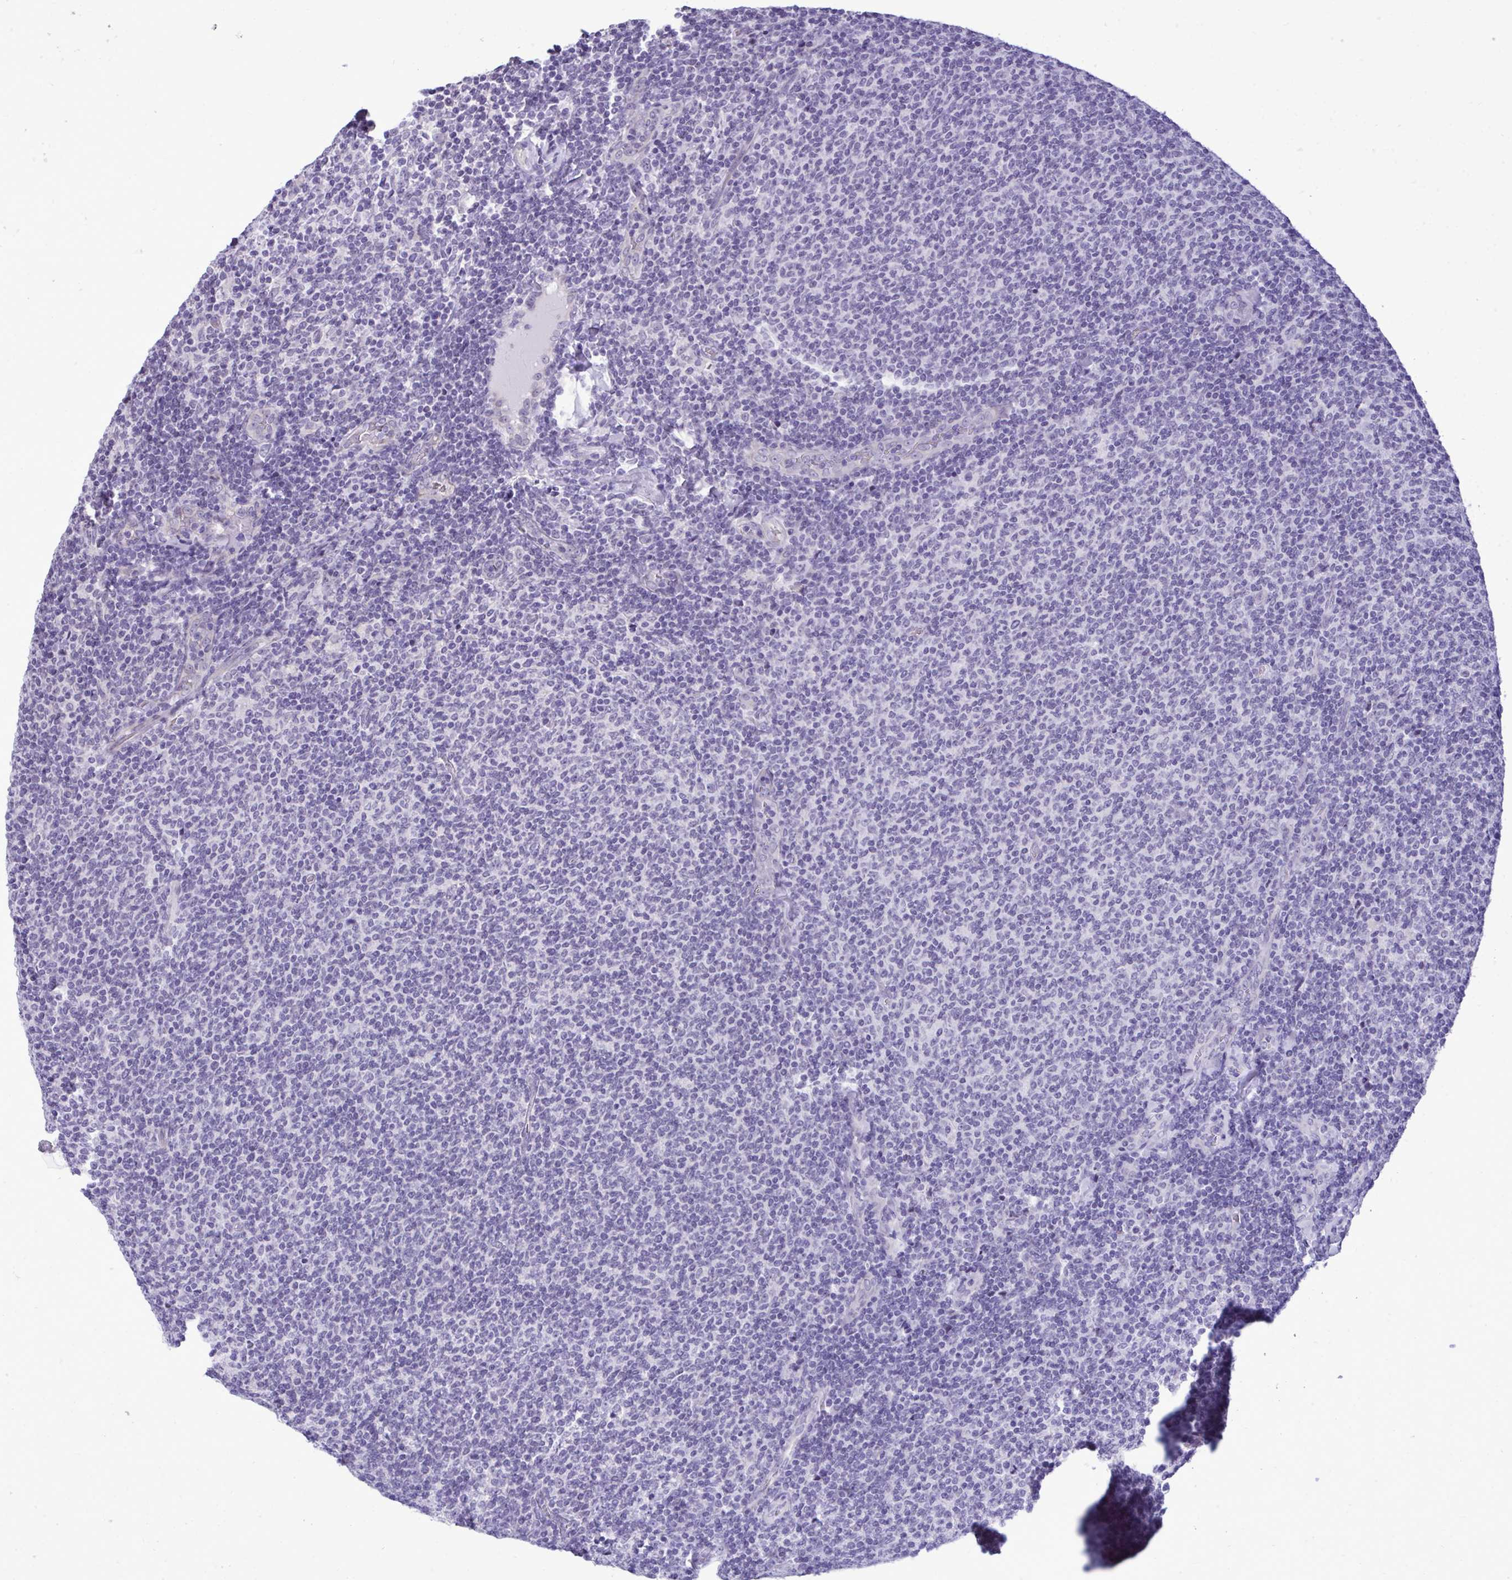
{"staining": {"intensity": "negative", "quantity": "none", "location": "none"}, "tissue": "lymphoma", "cell_type": "Tumor cells", "image_type": "cancer", "snomed": [{"axis": "morphology", "description": "Malignant lymphoma, non-Hodgkin's type, Low grade"}, {"axis": "topography", "description": "Lymph node"}], "caption": "IHC photomicrograph of human lymphoma stained for a protein (brown), which shows no expression in tumor cells.", "gene": "PRM2", "patient": {"sex": "male", "age": 52}}